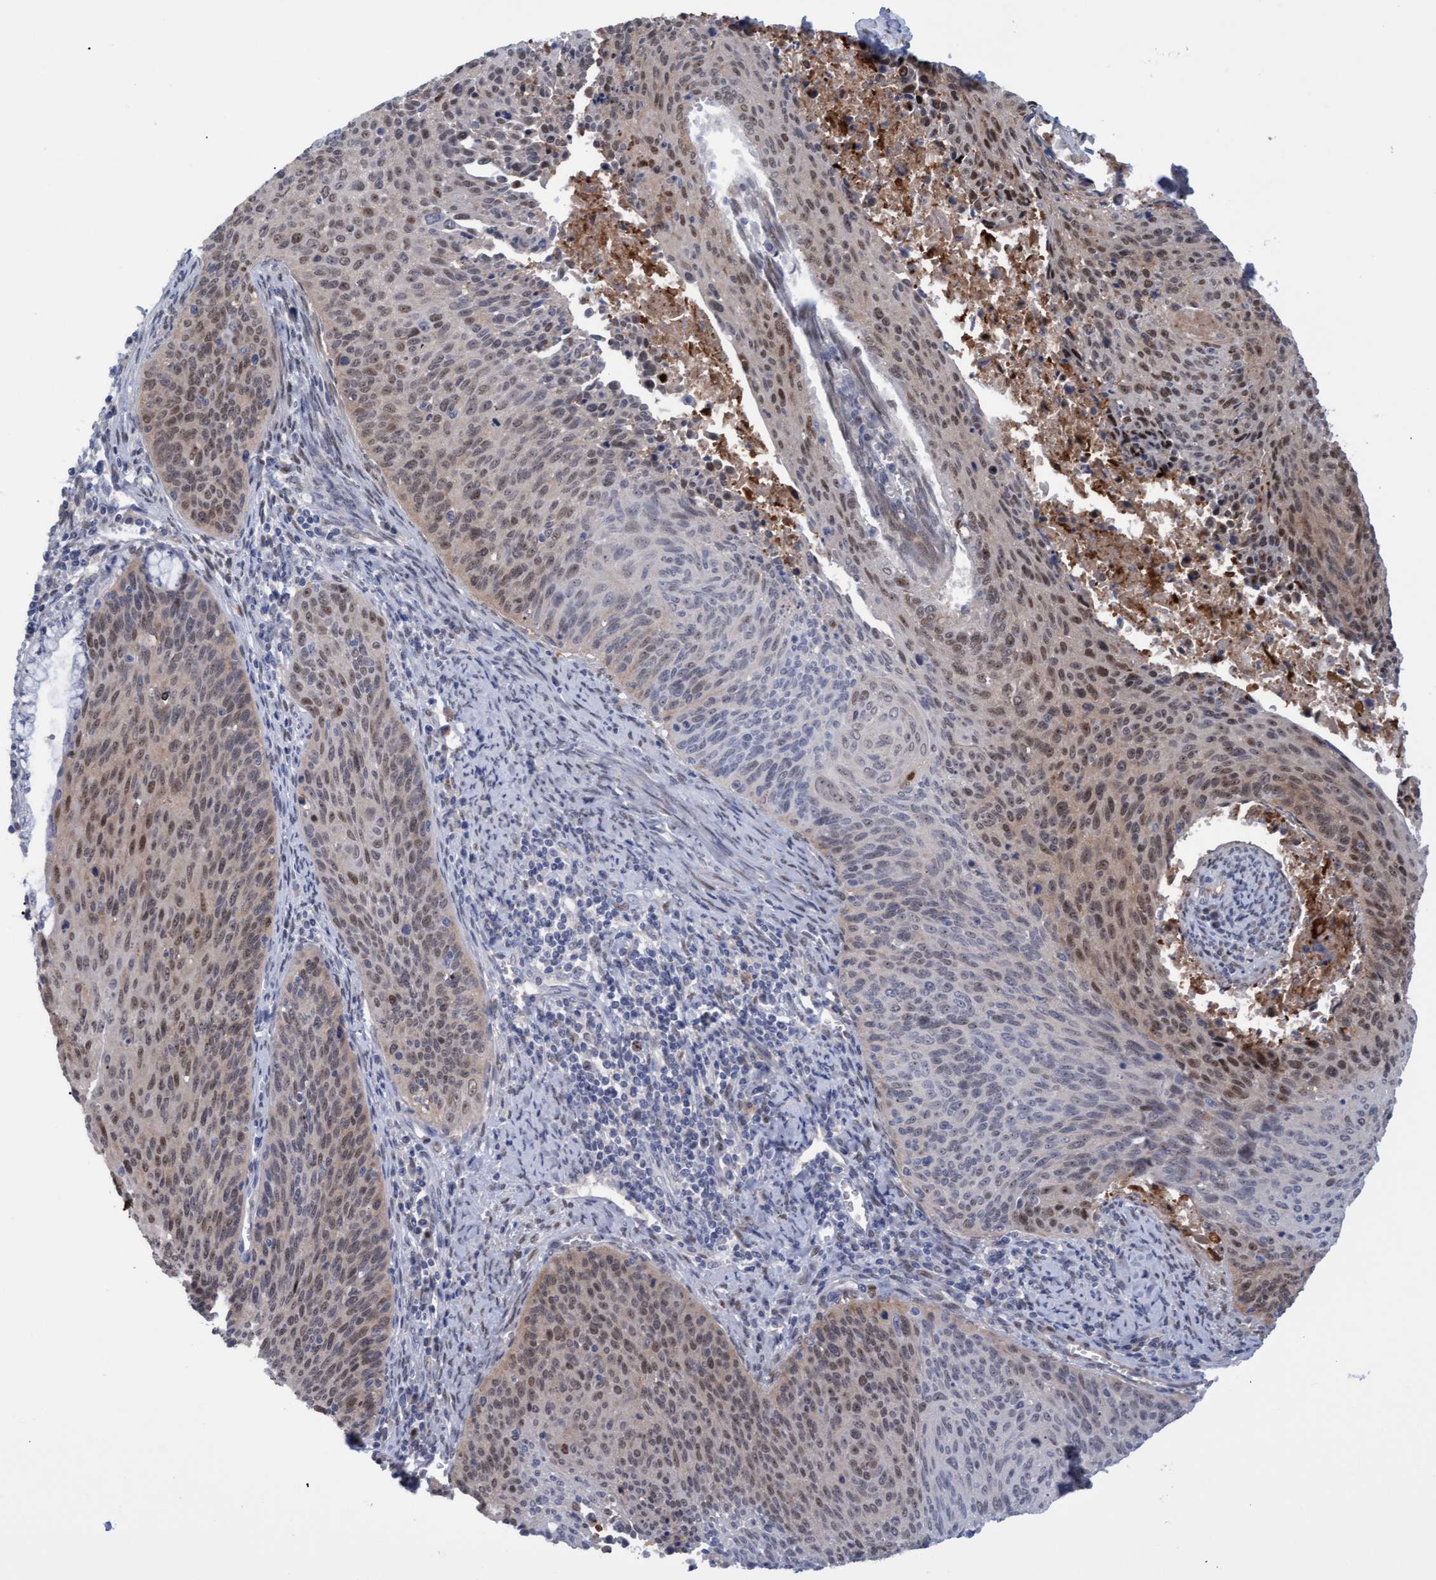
{"staining": {"intensity": "moderate", "quantity": ">75%", "location": "nuclear"}, "tissue": "cervical cancer", "cell_type": "Tumor cells", "image_type": "cancer", "snomed": [{"axis": "morphology", "description": "Squamous cell carcinoma, NOS"}, {"axis": "topography", "description": "Cervix"}], "caption": "IHC staining of cervical cancer, which displays medium levels of moderate nuclear positivity in approximately >75% of tumor cells indicating moderate nuclear protein expression. The staining was performed using DAB (3,3'-diaminobenzidine) (brown) for protein detection and nuclei were counterstained in hematoxylin (blue).", "gene": "PINX1", "patient": {"sex": "female", "age": 55}}